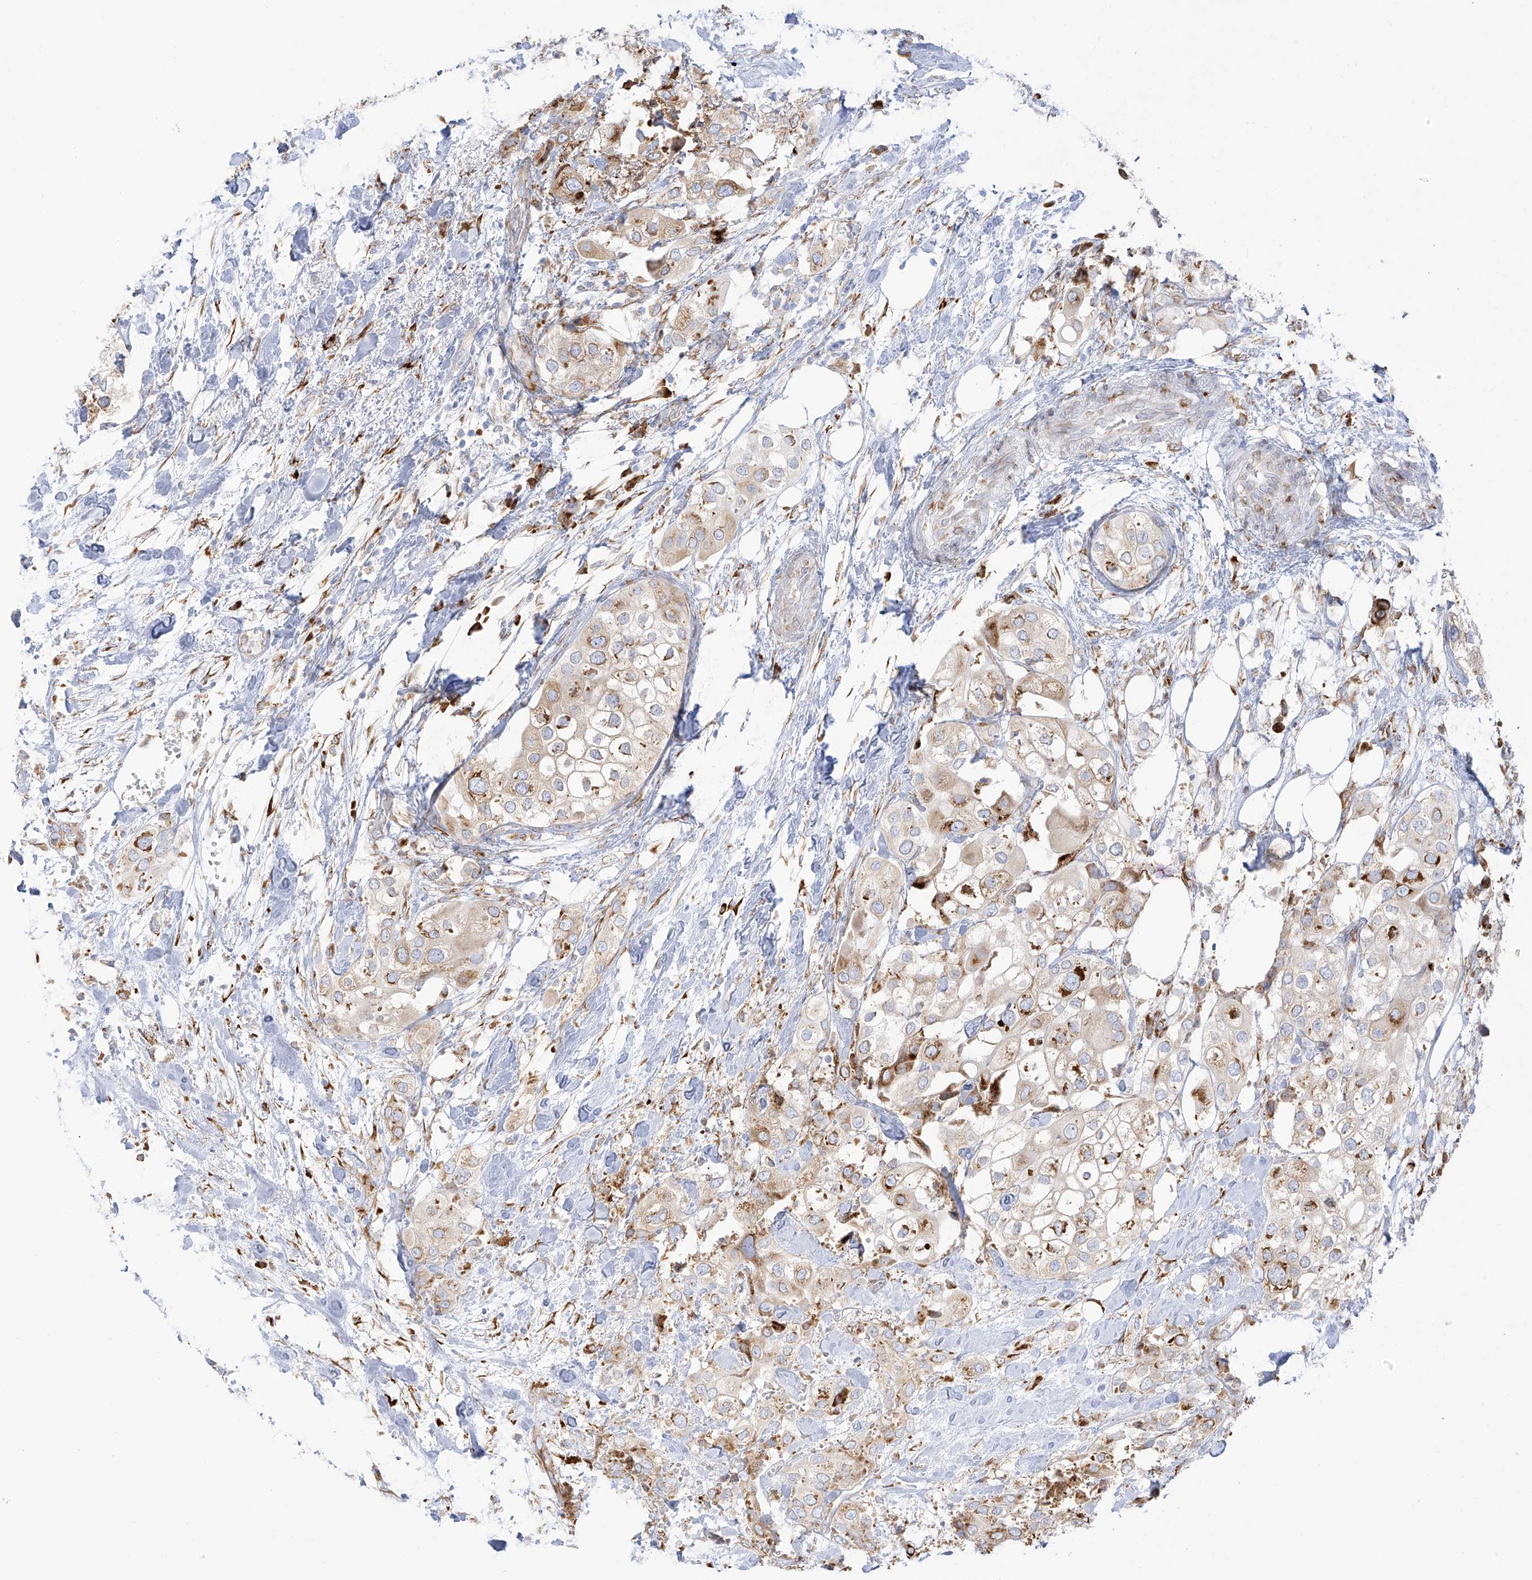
{"staining": {"intensity": "moderate", "quantity": "<25%", "location": "cytoplasmic/membranous"}, "tissue": "urothelial cancer", "cell_type": "Tumor cells", "image_type": "cancer", "snomed": [{"axis": "morphology", "description": "Urothelial carcinoma, High grade"}, {"axis": "topography", "description": "Urinary bladder"}], "caption": "Tumor cells demonstrate low levels of moderate cytoplasmic/membranous staining in approximately <25% of cells in human urothelial cancer.", "gene": "LRRC59", "patient": {"sex": "male", "age": 64}}